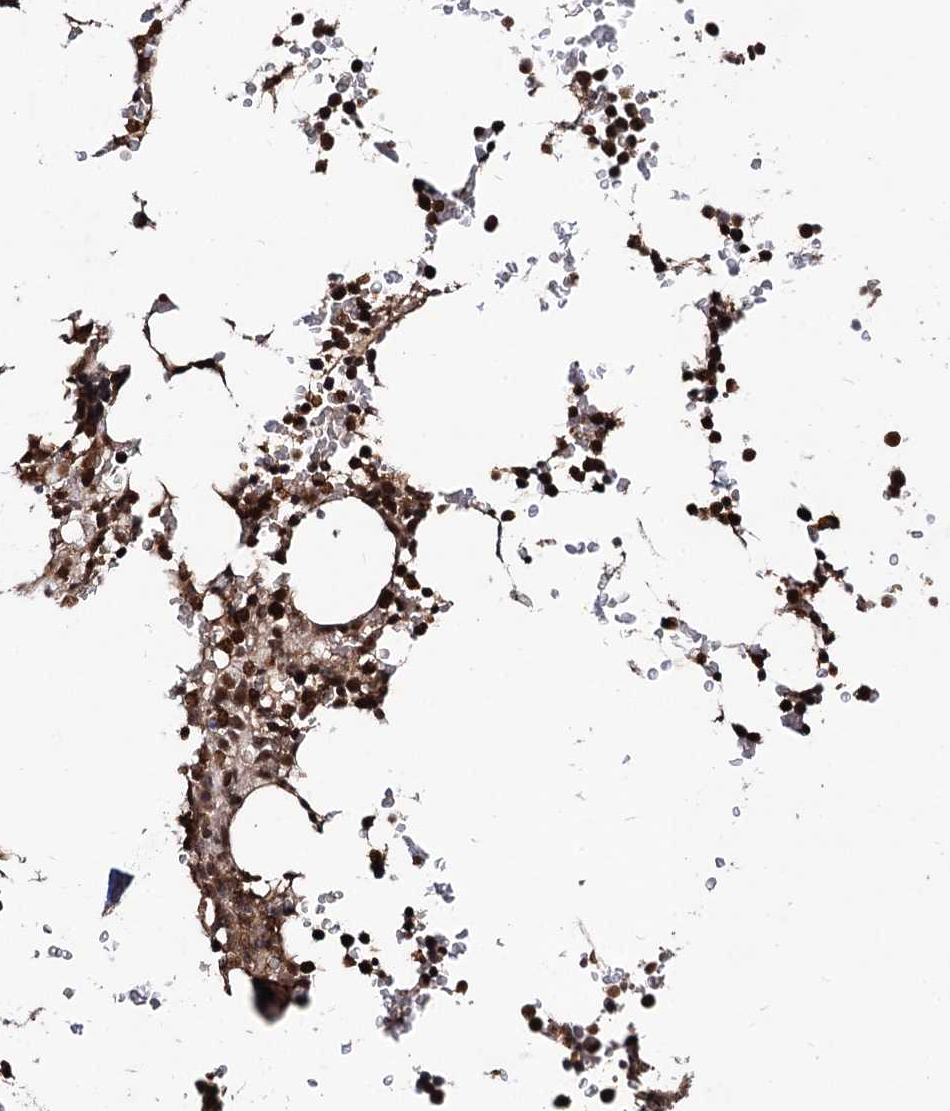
{"staining": {"intensity": "moderate", "quantity": ">75%", "location": "cytoplasmic/membranous,nuclear"}, "tissue": "bone marrow", "cell_type": "Hematopoietic cells", "image_type": "normal", "snomed": [{"axis": "morphology", "description": "Normal tissue, NOS"}, {"axis": "topography", "description": "Bone marrow"}], "caption": "Immunohistochemical staining of normal bone marrow shows >75% levels of moderate cytoplasmic/membranous,nuclear protein expression in approximately >75% of hematopoietic cells.", "gene": "SFSWAP", "patient": {"sex": "male", "age": 58}}